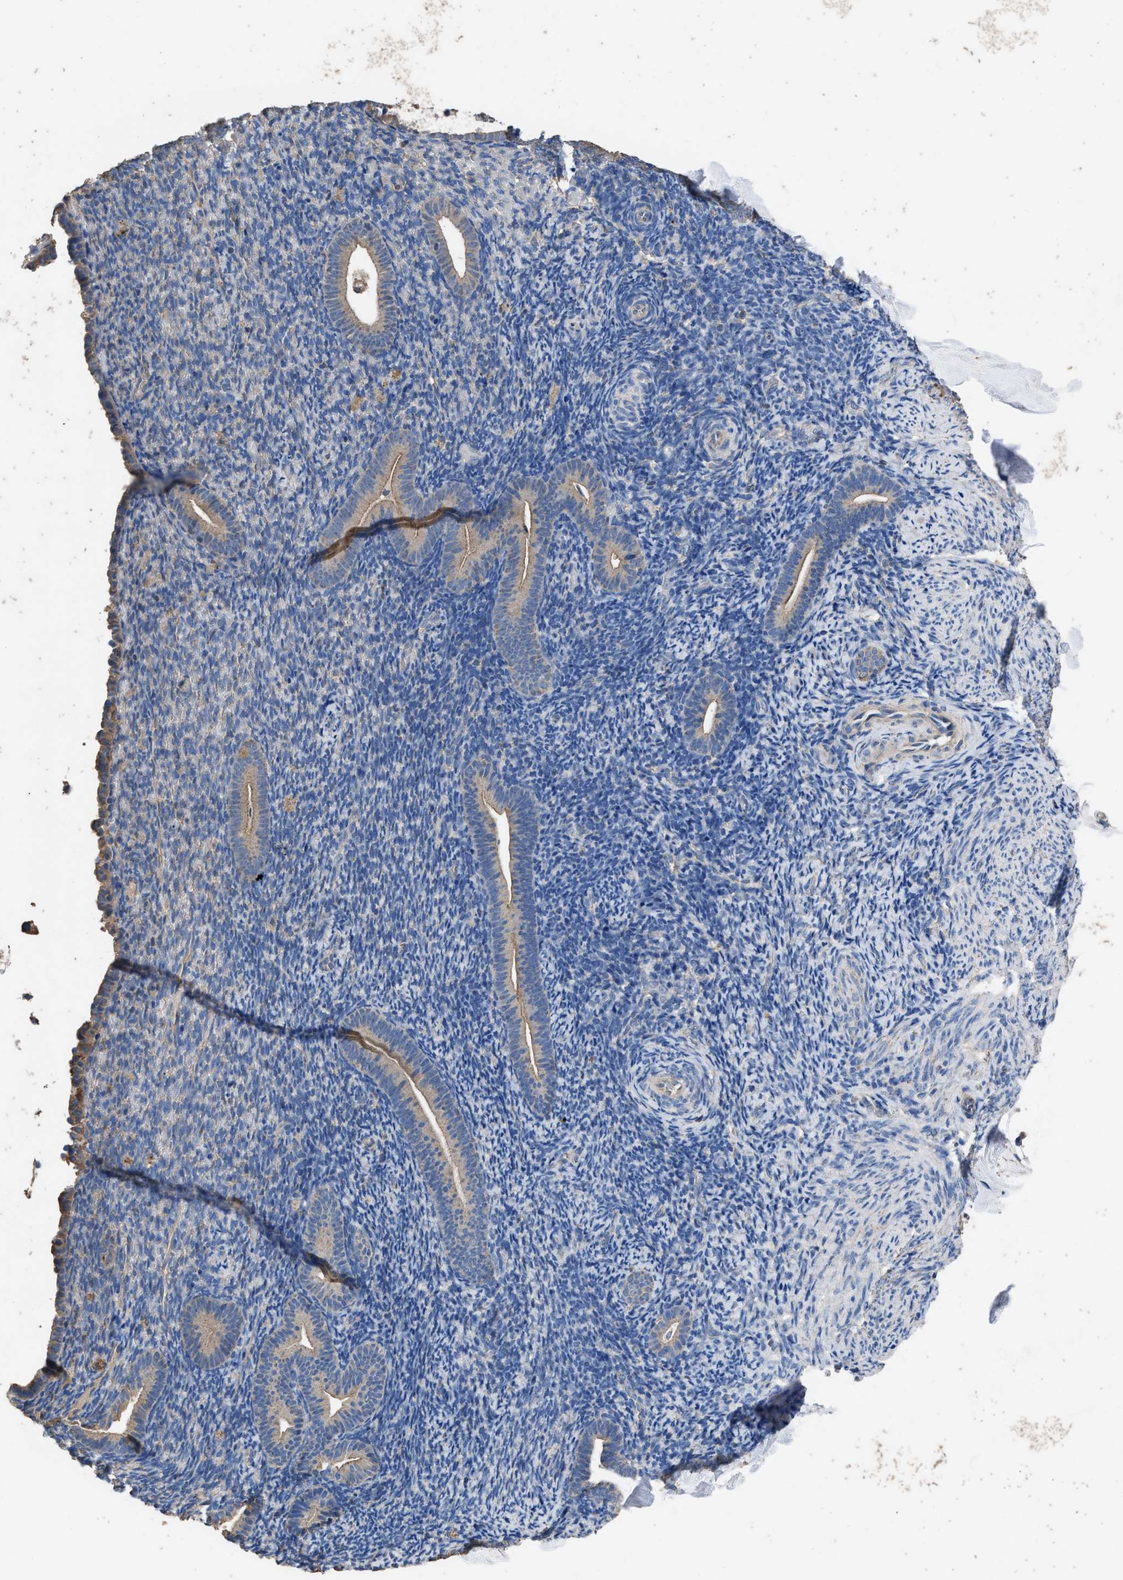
{"staining": {"intensity": "weak", "quantity": "<25%", "location": "cytoplasmic/membranous"}, "tissue": "endometrium", "cell_type": "Cells in endometrial stroma", "image_type": "normal", "snomed": [{"axis": "morphology", "description": "Normal tissue, NOS"}, {"axis": "topography", "description": "Endometrium"}], "caption": "Immunohistochemical staining of normal endometrium exhibits no significant expression in cells in endometrial stroma.", "gene": "ITSN1", "patient": {"sex": "female", "age": 51}}